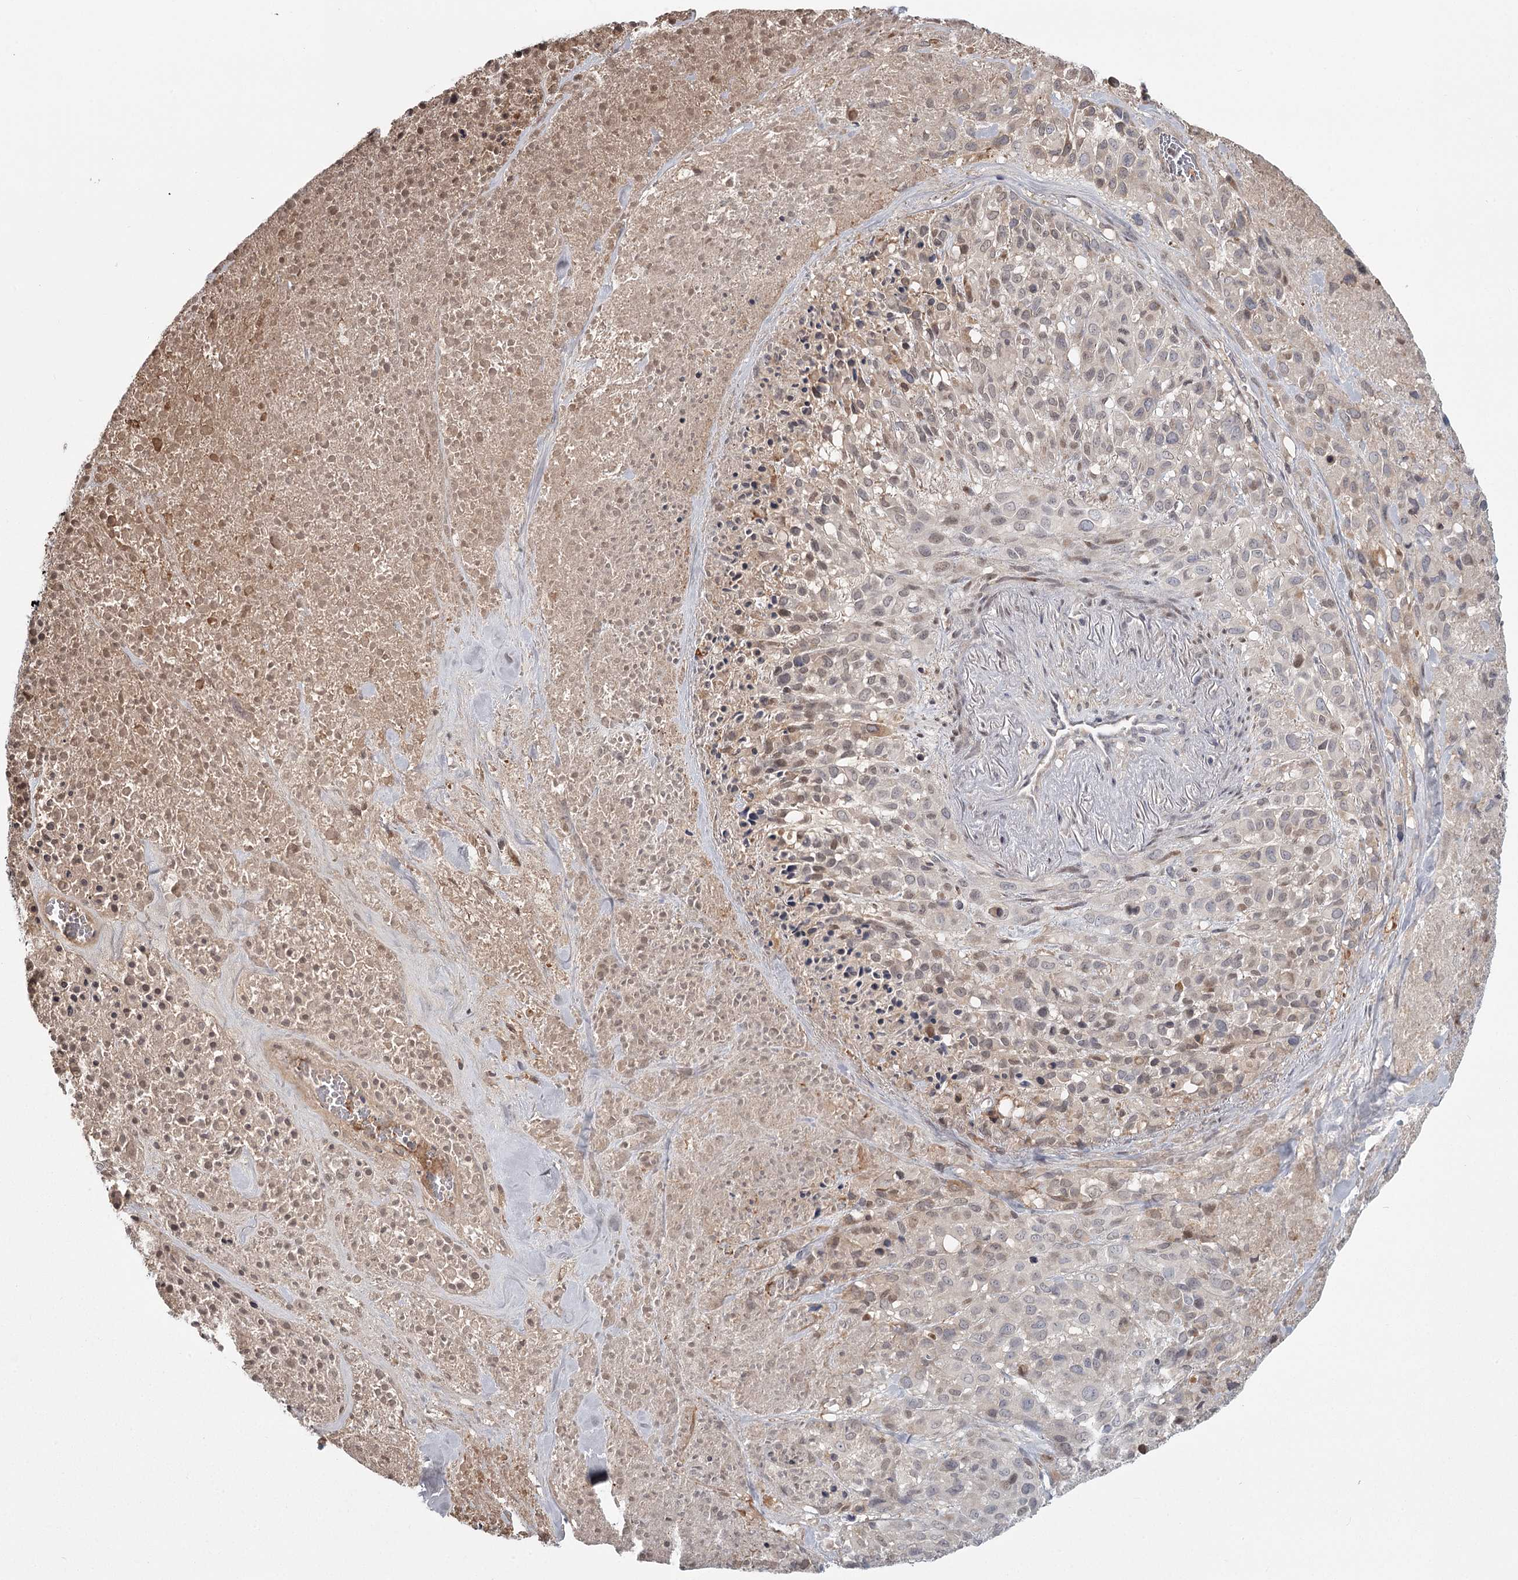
{"staining": {"intensity": "moderate", "quantity": "<25%", "location": "cytoplasmic/membranous"}, "tissue": "melanoma", "cell_type": "Tumor cells", "image_type": "cancer", "snomed": [{"axis": "morphology", "description": "Malignant melanoma, Metastatic site"}, {"axis": "topography", "description": "Skin"}], "caption": "Moderate cytoplasmic/membranous staining for a protein is seen in about <25% of tumor cells of melanoma using immunohistochemistry.", "gene": "DHRS9", "patient": {"sex": "female", "age": 81}}